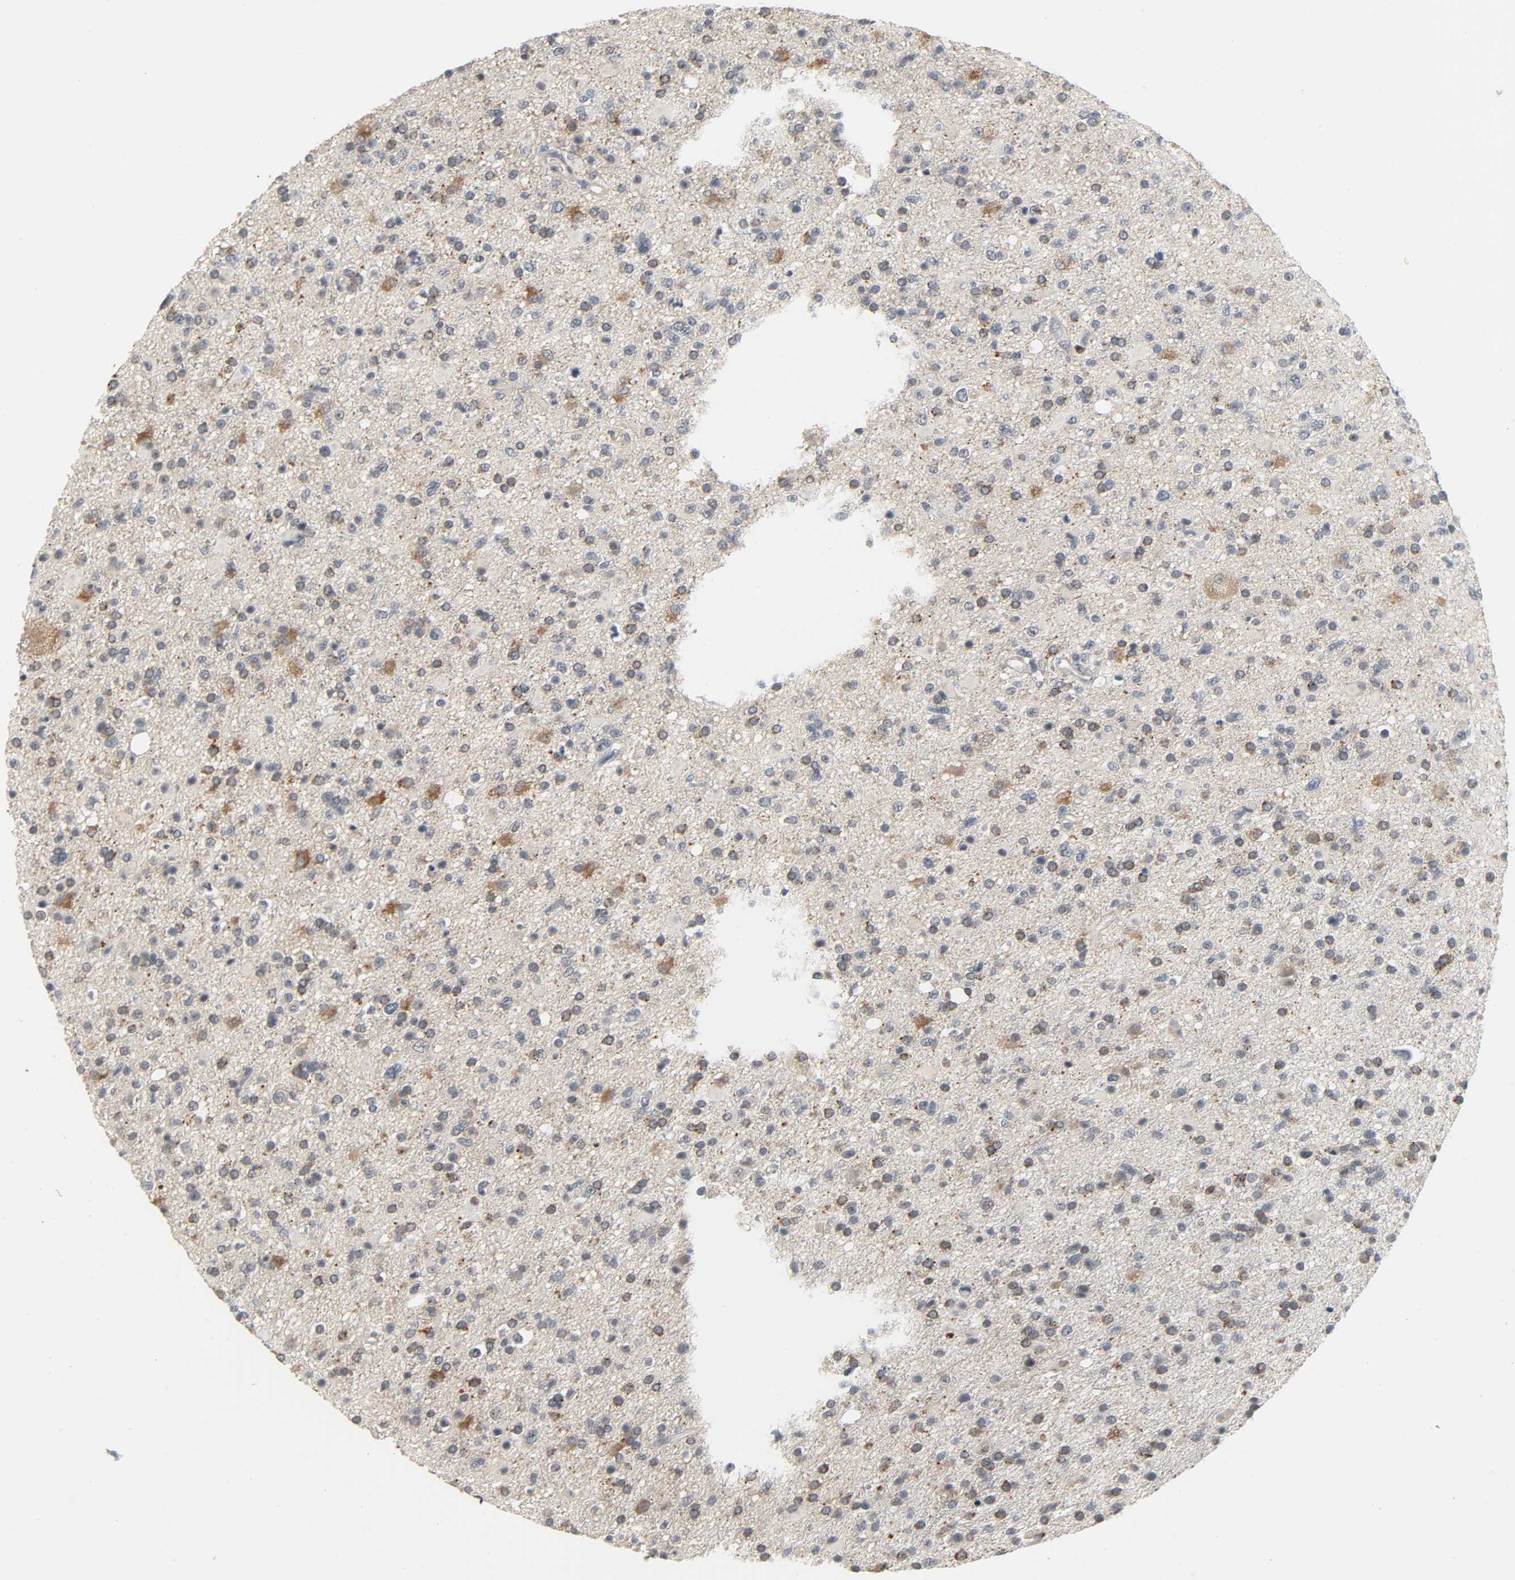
{"staining": {"intensity": "moderate", "quantity": "25%-75%", "location": "cytoplasmic/membranous"}, "tissue": "glioma", "cell_type": "Tumor cells", "image_type": "cancer", "snomed": [{"axis": "morphology", "description": "Glioma, malignant, High grade"}, {"axis": "topography", "description": "Brain"}], "caption": "Immunohistochemistry (IHC) photomicrograph of malignant high-grade glioma stained for a protein (brown), which demonstrates medium levels of moderate cytoplasmic/membranous positivity in approximately 25%-75% of tumor cells.", "gene": "CD4", "patient": {"sex": "male", "age": 33}}